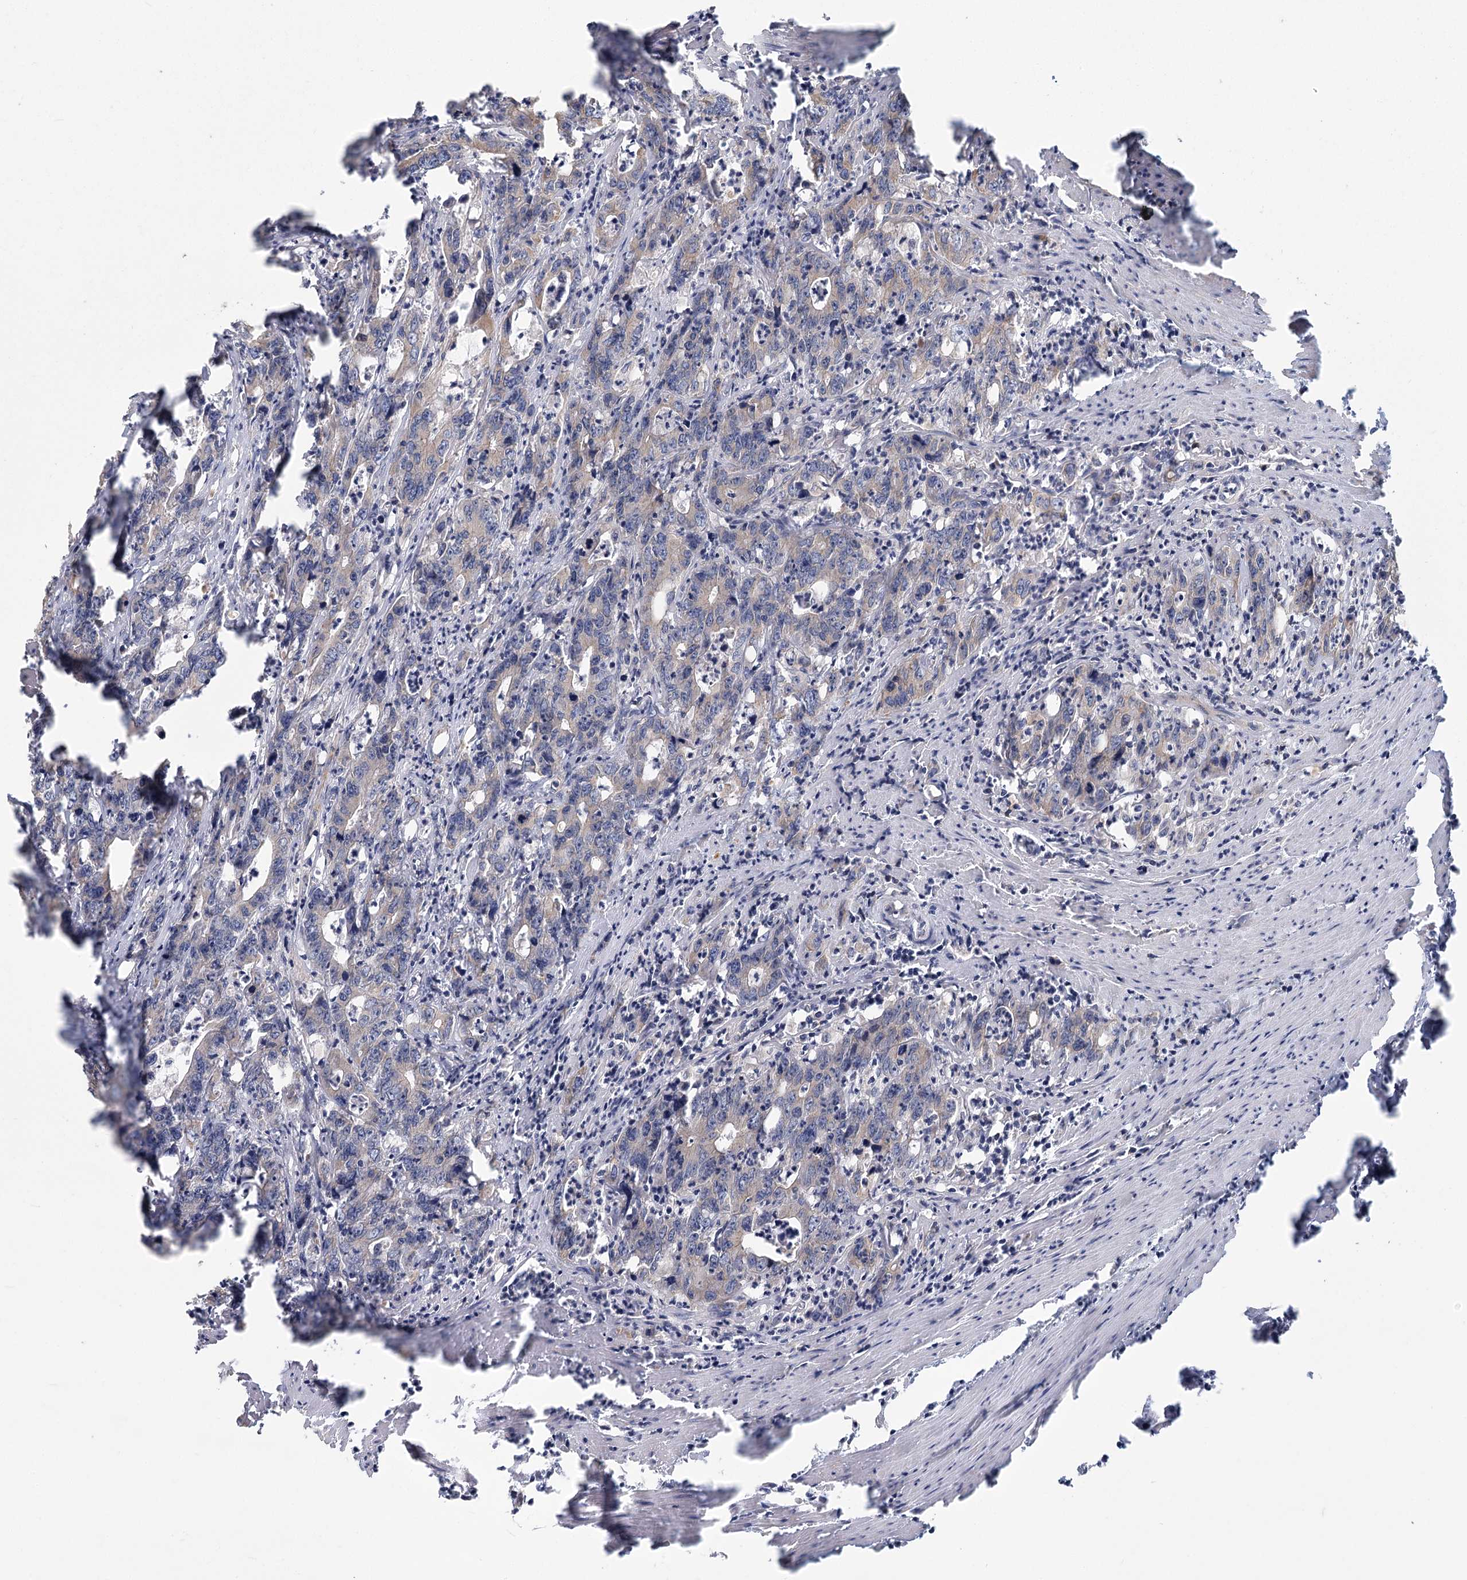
{"staining": {"intensity": "negative", "quantity": "none", "location": "none"}, "tissue": "colorectal cancer", "cell_type": "Tumor cells", "image_type": "cancer", "snomed": [{"axis": "morphology", "description": "Adenocarcinoma, NOS"}, {"axis": "topography", "description": "Colon"}], "caption": "Image shows no significant protein positivity in tumor cells of adenocarcinoma (colorectal). (Brightfield microscopy of DAB (3,3'-diaminobenzidine) immunohistochemistry at high magnification).", "gene": "CNTLN", "patient": {"sex": "female", "age": 75}}